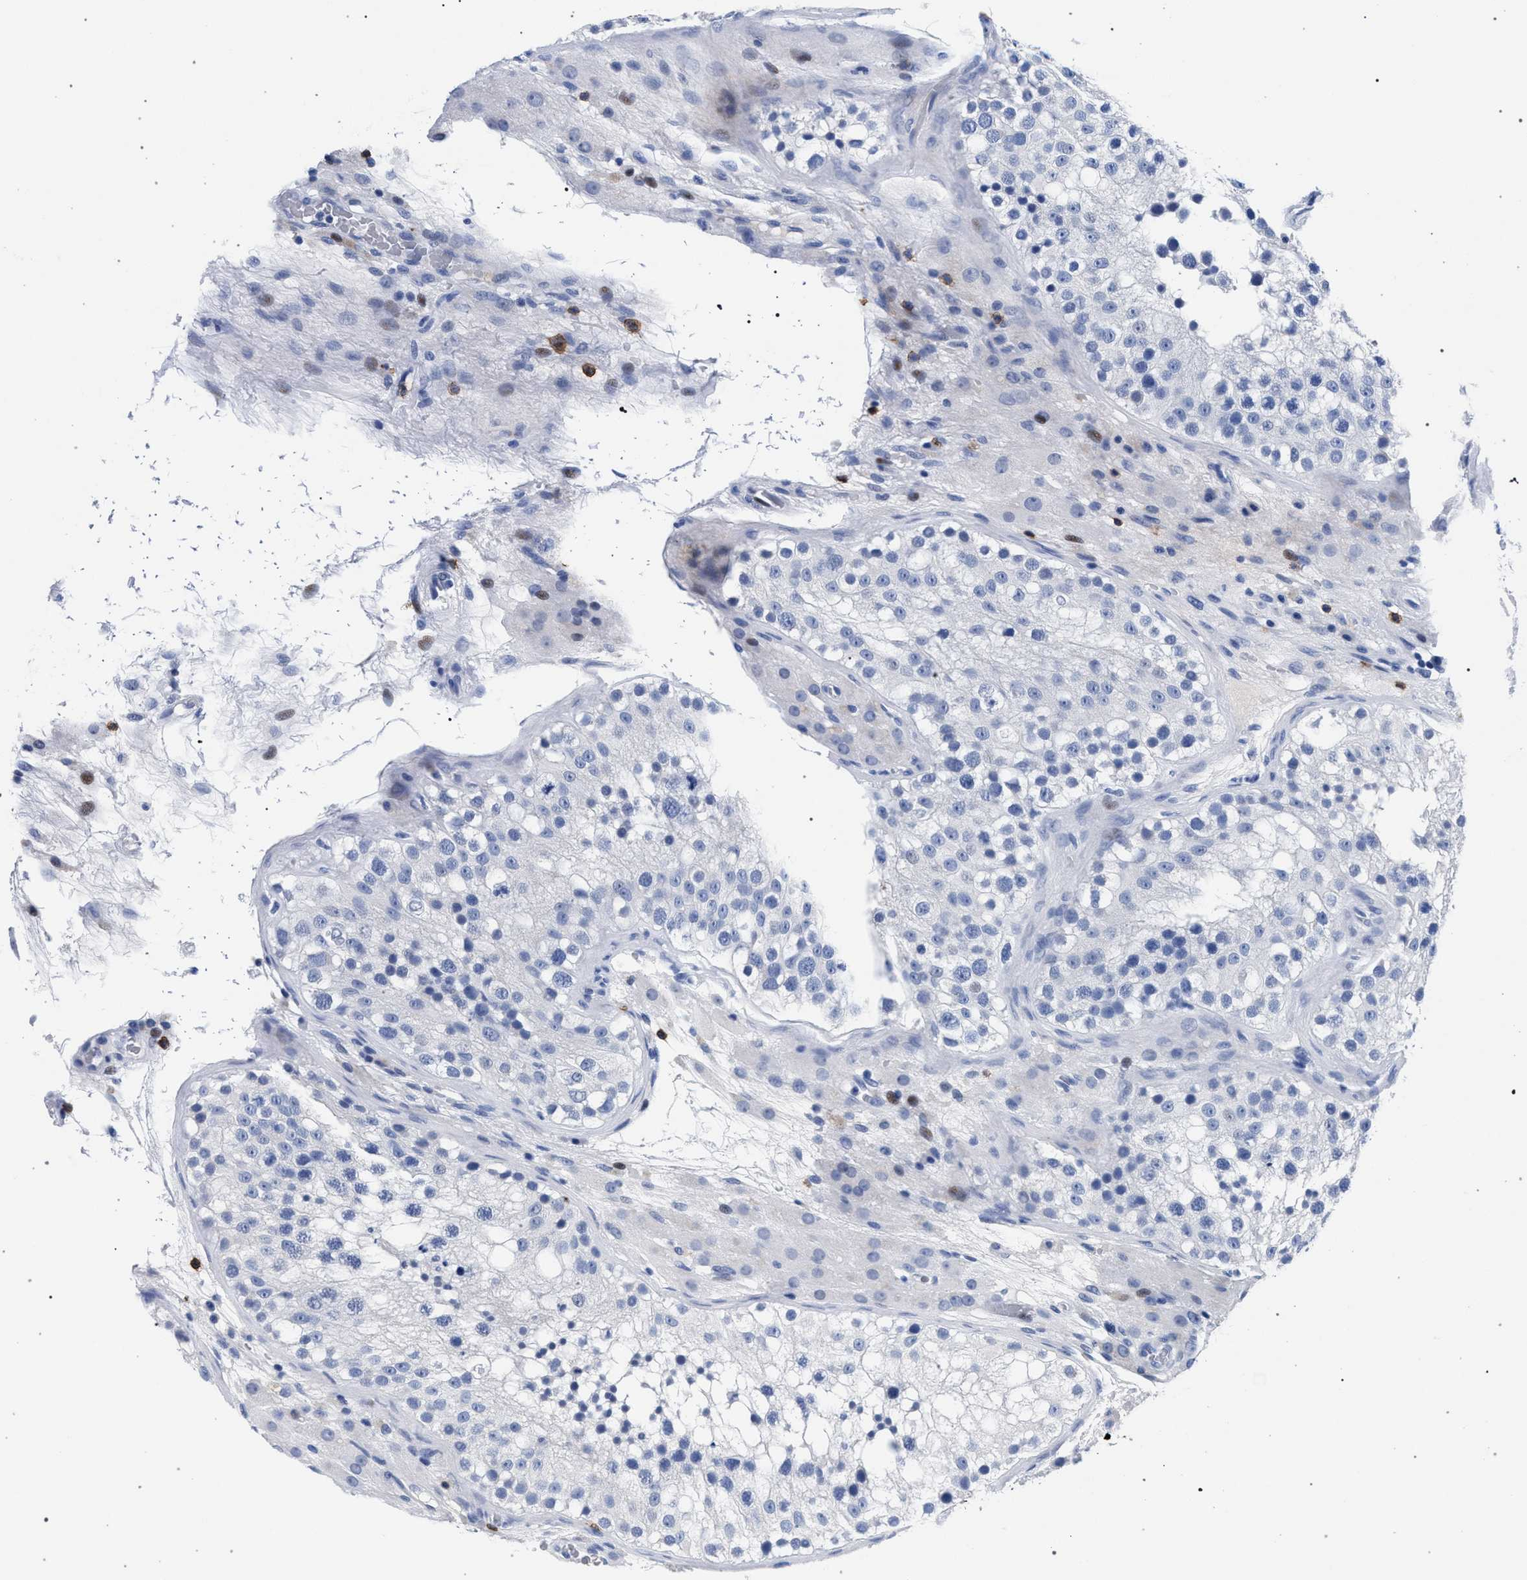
{"staining": {"intensity": "negative", "quantity": "none", "location": "none"}, "tissue": "testis", "cell_type": "Cells in seminiferous ducts", "image_type": "normal", "snomed": [{"axis": "morphology", "description": "Normal tissue, NOS"}, {"axis": "topography", "description": "Testis"}], "caption": "Immunohistochemistry (IHC) image of normal testis stained for a protein (brown), which shows no expression in cells in seminiferous ducts. Brightfield microscopy of immunohistochemistry (IHC) stained with DAB (brown) and hematoxylin (blue), captured at high magnification.", "gene": "KLRK1", "patient": {"sex": "male", "age": 26}}